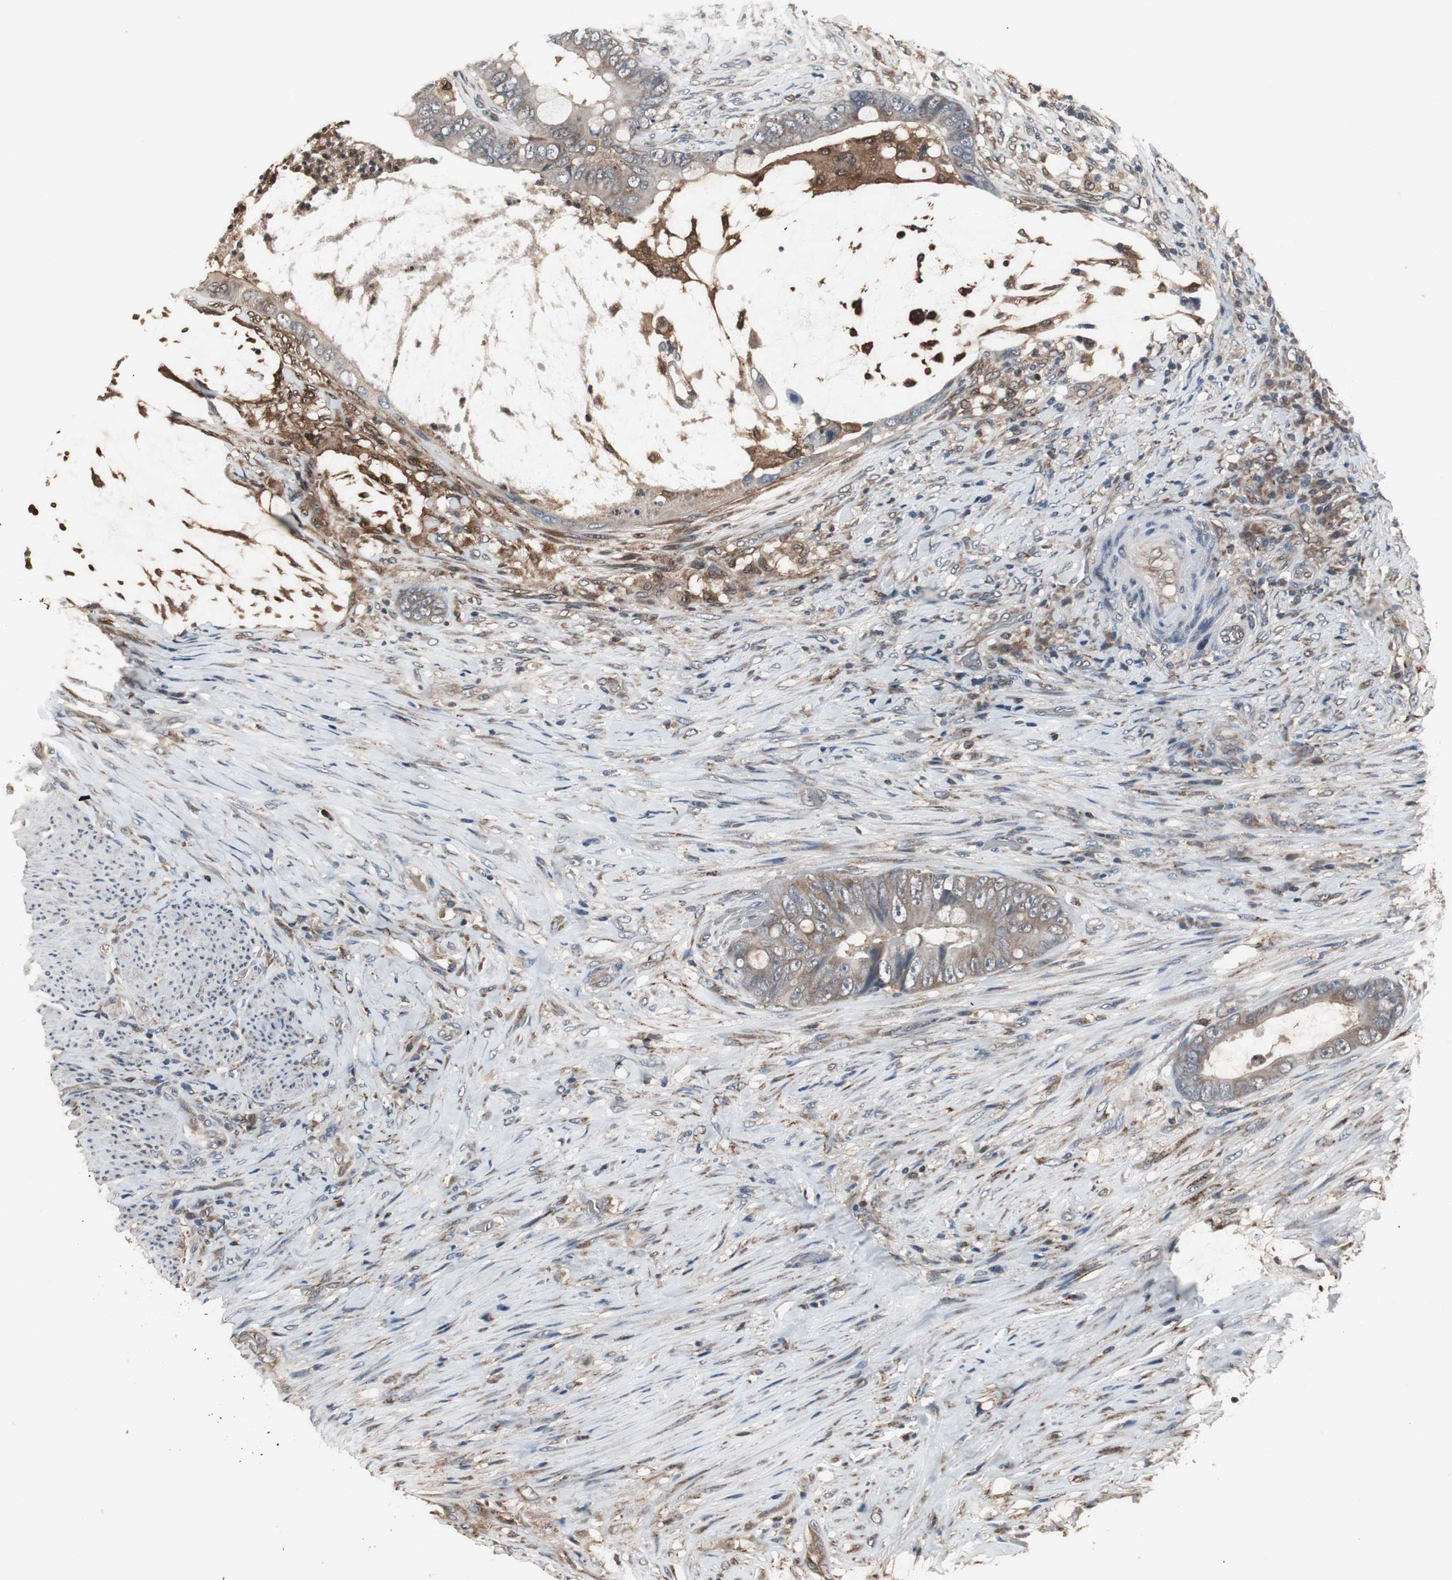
{"staining": {"intensity": "strong", "quantity": ">75%", "location": "cytoplasmic/membranous"}, "tissue": "colorectal cancer", "cell_type": "Tumor cells", "image_type": "cancer", "snomed": [{"axis": "morphology", "description": "Adenocarcinoma, NOS"}, {"axis": "topography", "description": "Rectum"}], "caption": "Protein positivity by IHC shows strong cytoplasmic/membranous expression in approximately >75% of tumor cells in colorectal cancer (adenocarcinoma).", "gene": "ZSCAN22", "patient": {"sex": "female", "age": 77}}